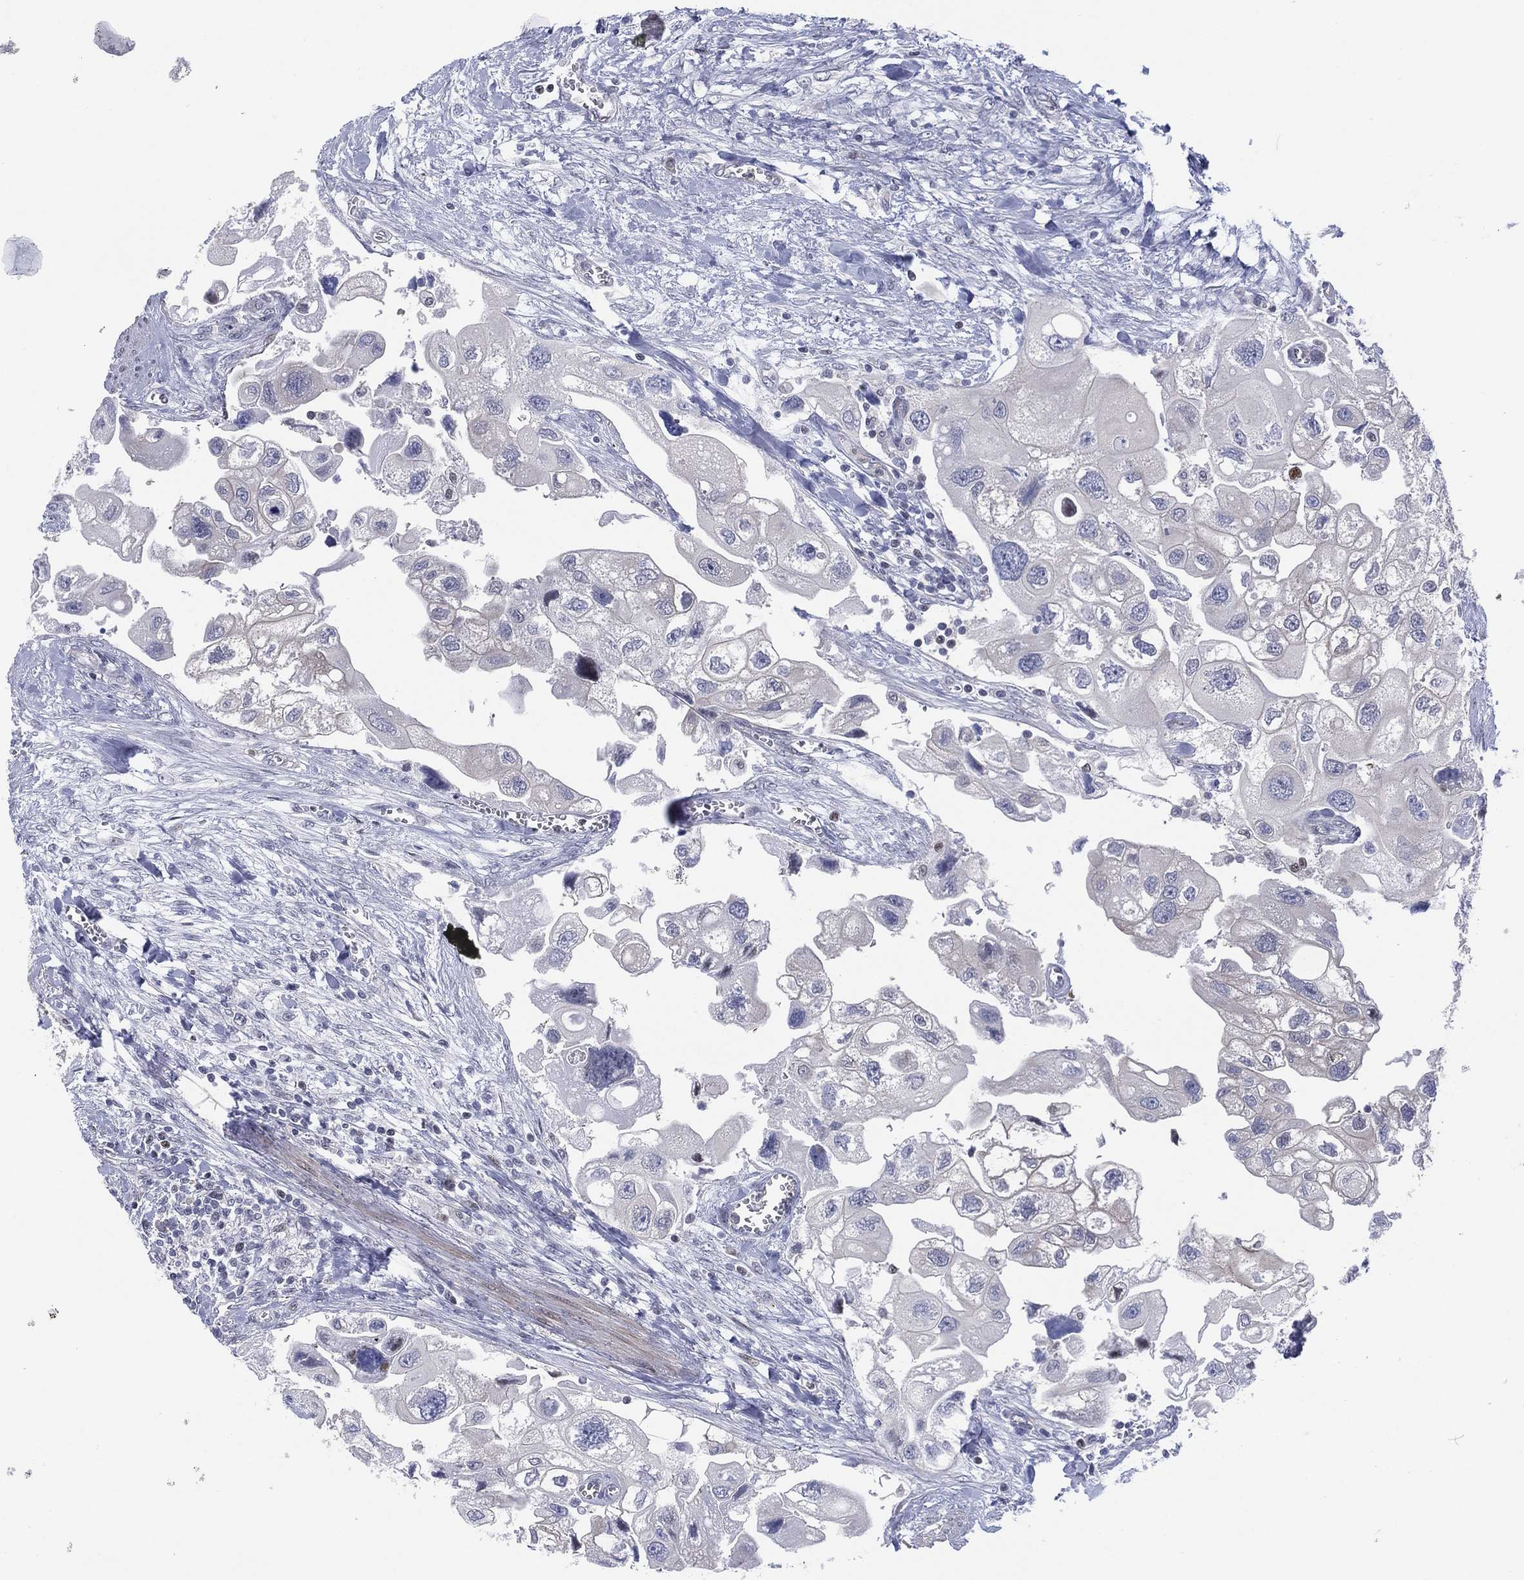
{"staining": {"intensity": "negative", "quantity": "none", "location": "none"}, "tissue": "urothelial cancer", "cell_type": "Tumor cells", "image_type": "cancer", "snomed": [{"axis": "morphology", "description": "Urothelial carcinoma, High grade"}, {"axis": "topography", "description": "Urinary bladder"}], "caption": "Image shows no significant protein staining in tumor cells of urothelial cancer. (Brightfield microscopy of DAB IHC at high magnification).", "gene": "SLC4A4", "patient": {"sex": "male", "age": 59}}